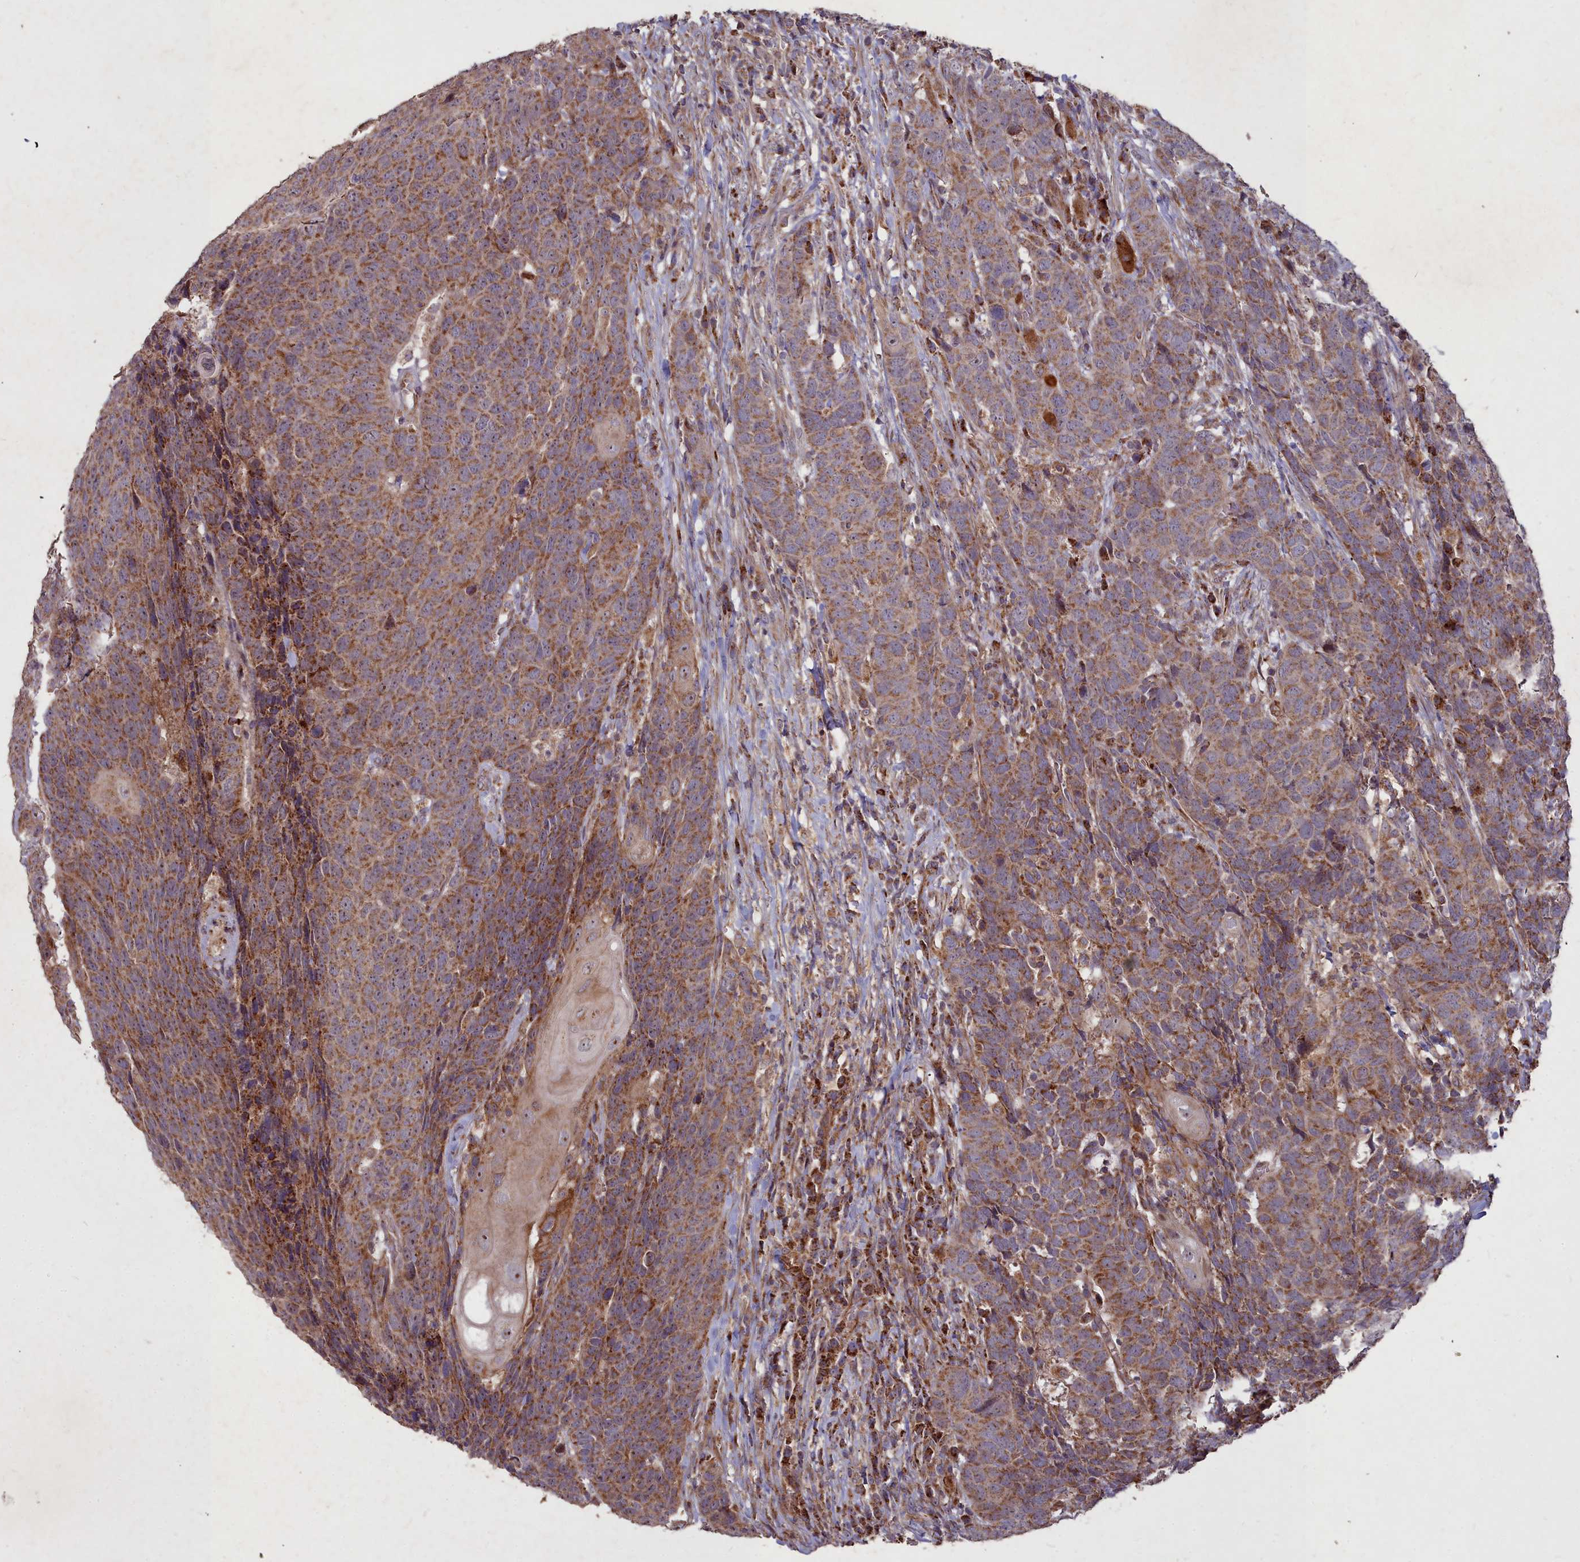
{"staining": {"intensity": "moderate", "quantity": ">75%", "location": "cytoplasmic/membranous"}, "tissue": "head and neck cancer", "cell_type": "Tumor cells", "image_type": "cancer", "snomed": [{"axis": "morphology", "description": "Squamous cell carcinoma, NOS"}, {"axis": "topography", "description": "Head-Neck"}], "caption": "Immunohistochemical staining of squamous cell carcinoma (head and neck) reveals moderate cytoplasmic/membranous protein positivity in about >75% of tumor cells.", "gene": "COX11", "patient": {"sex": "male", "age": 66}}